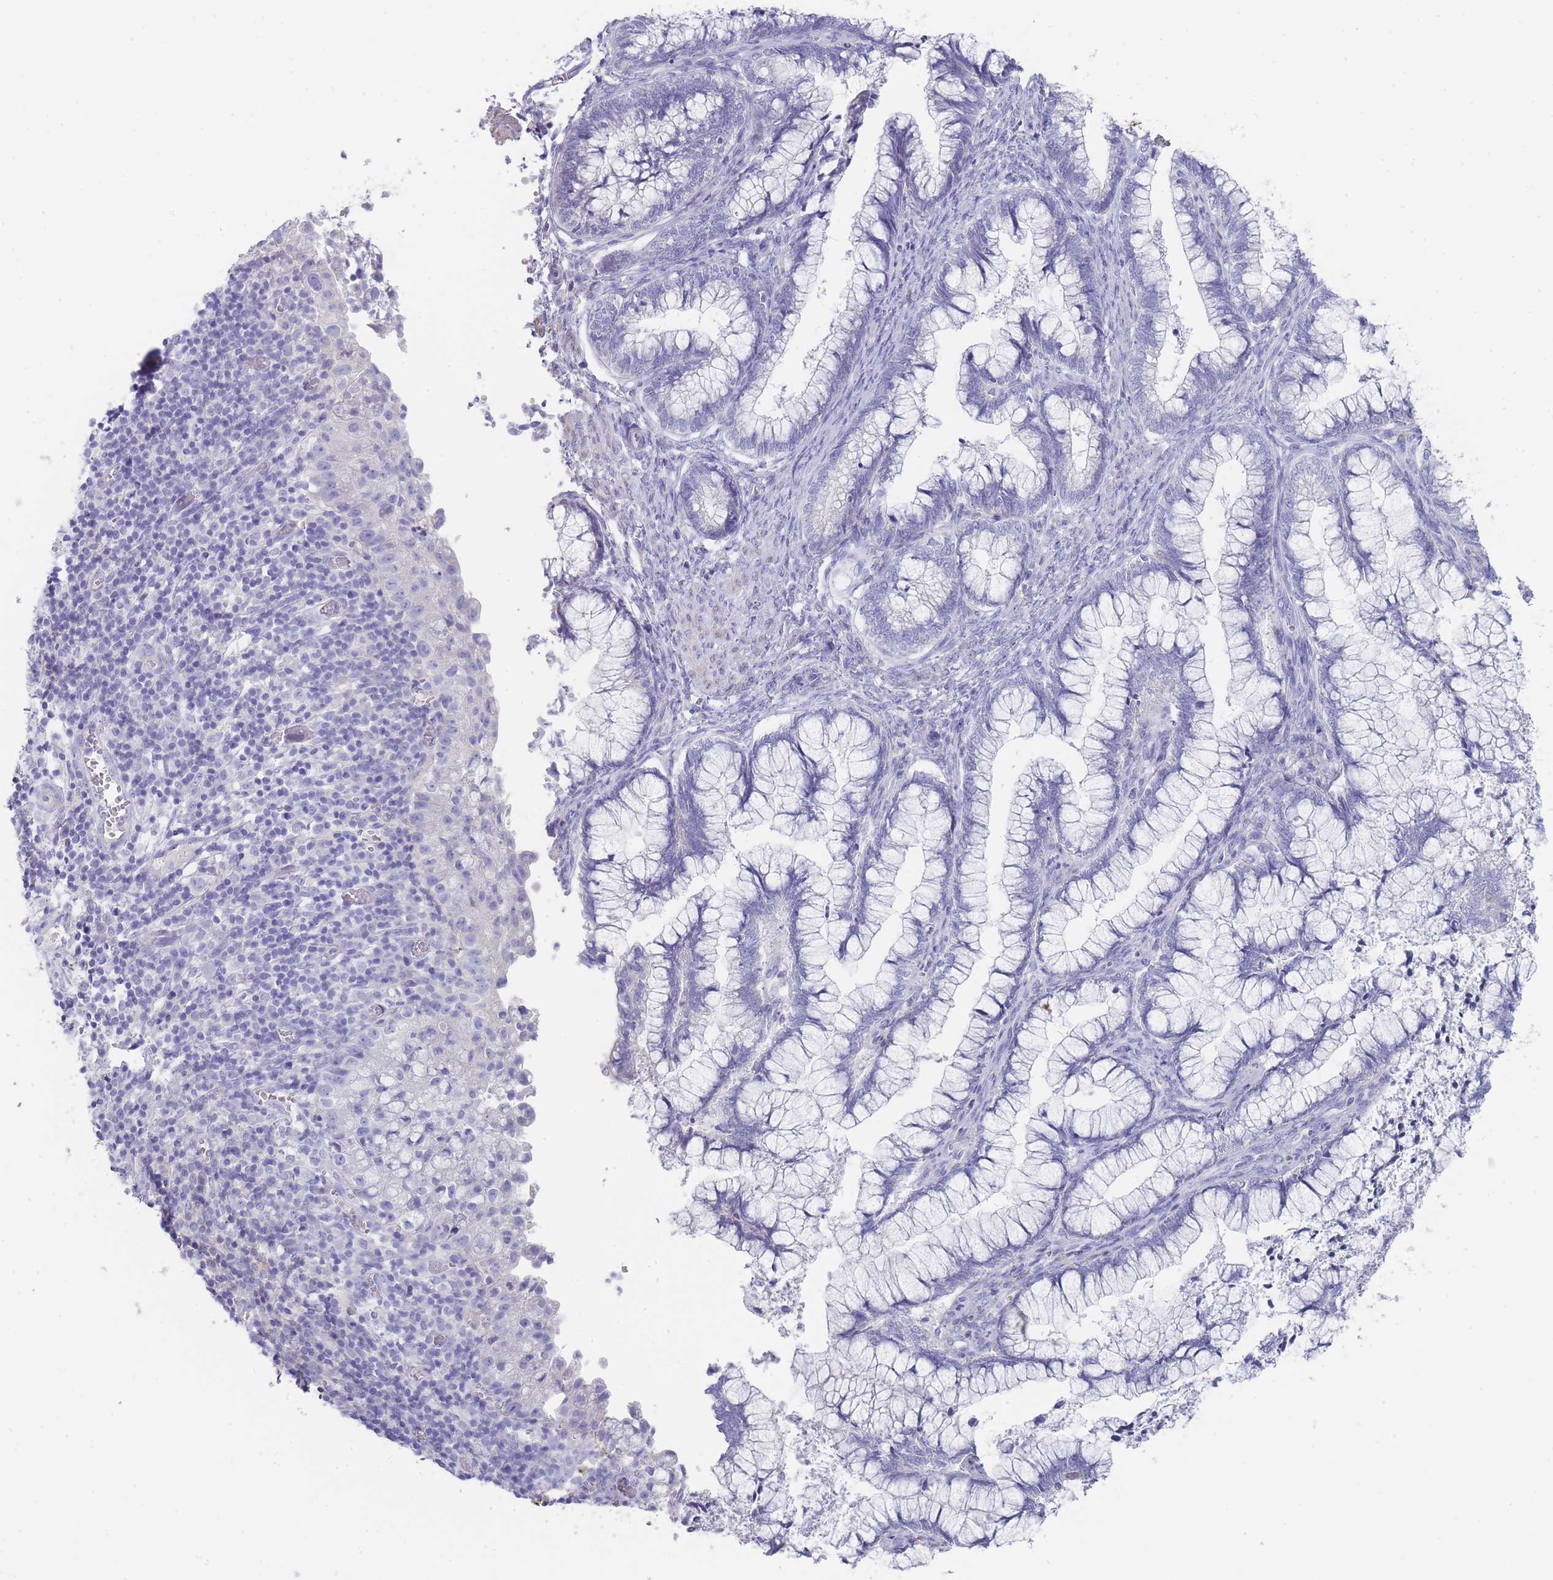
{"staining": {"intensity": "negative", "quantity": "none", "location": "none"}, "tissue": "cervical cancer", "cell_type": "Tumor cells", "image_type": "cancer", "snomed": [{"axis": "morphology", "description": "Adenocarcinoma, NOS"}, {"axis": "topography", "description": "Cervix"}], "caption": "Tumor cells are negative for protein expression in human adenocarcinoma (cervical).", "gene": "SCCPDH", "patient": {"sex": "female", "age": 44}}